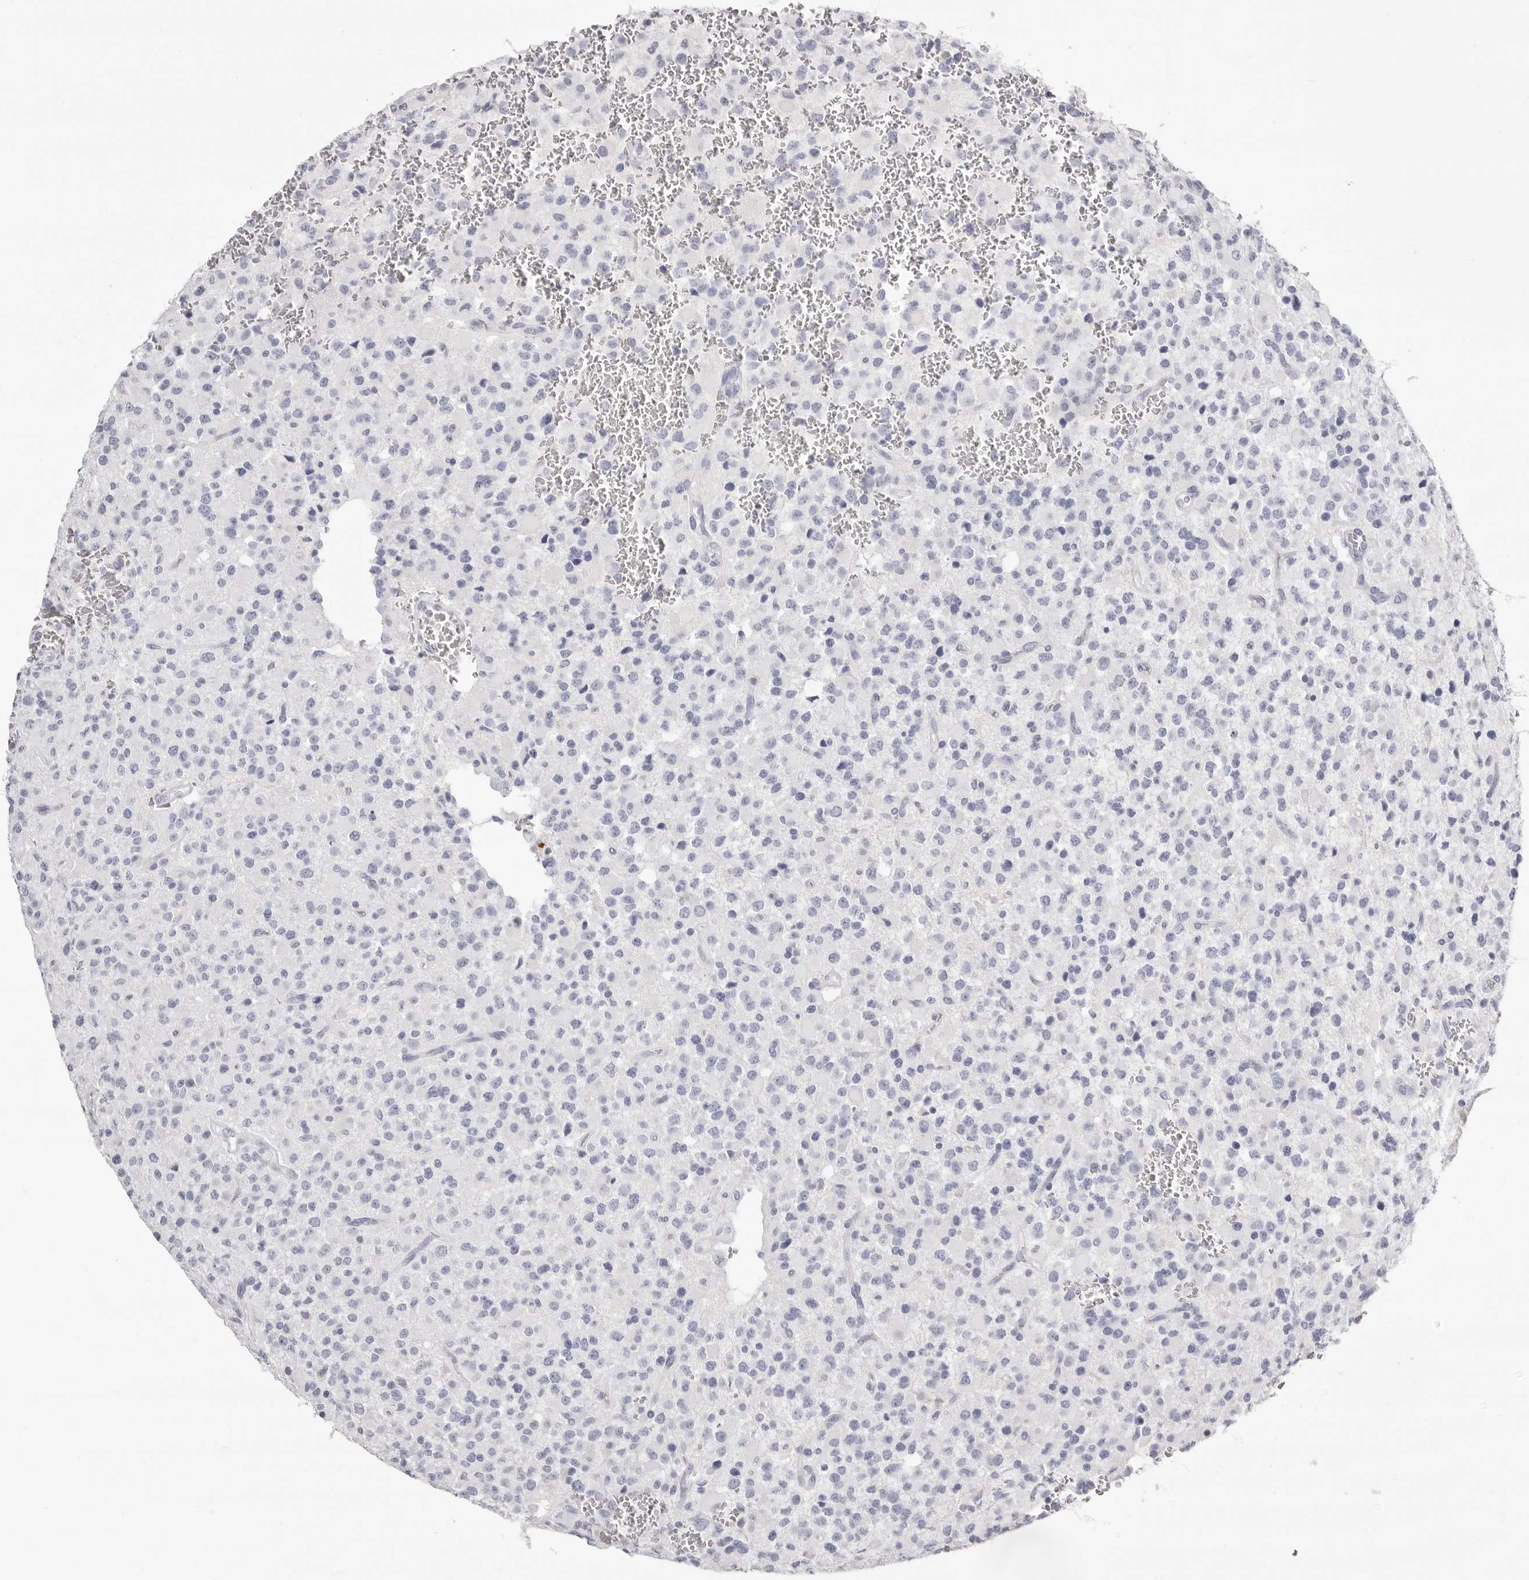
{"staining": {"intensity": "negative", "quantity": "none", "location": "none"}, "tissue": "glioma", "cell_type": "Tumor cells", "image_type": "cancer", "snomed": [{"axis": "morphology", "description": "Glioma, malignant, High grade"}, {"axis": "topography", "description": "Brain"}], "caption": "Image shows no protein expression in tumor cells of malignant glioma (high-grade) tissue.", "gene": "LPO", "patient": {"sex": "male", "age": 34}}